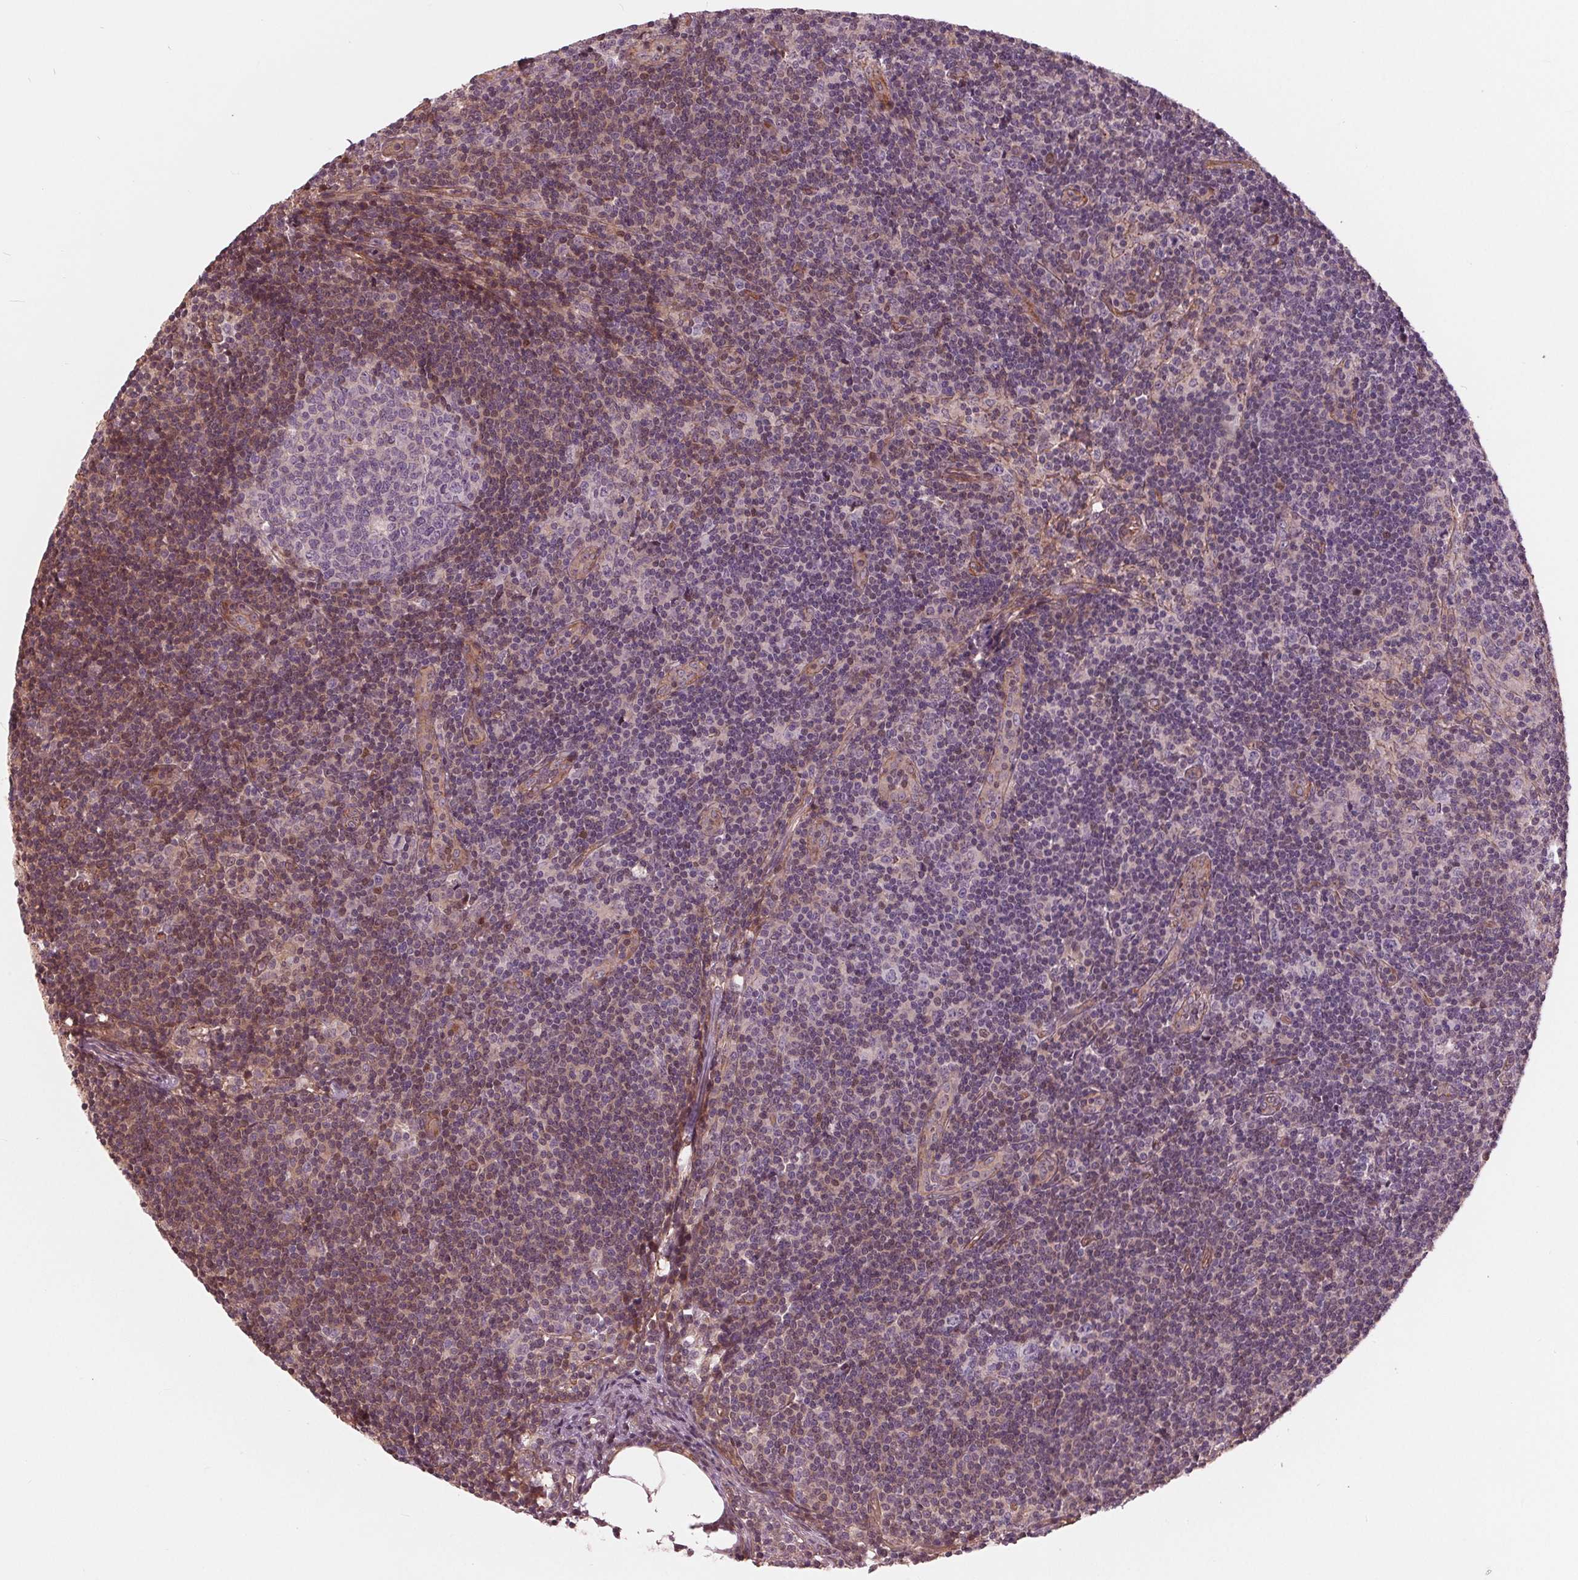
{"staining": {"intensity": "negative", "quantity": "none", "location": "none"}, "tissue": "lymph node", "cell_type": "Germinal center cells", "image_type": "normal", "snomed": [{"axis": "morphology", "description": "Normal tissue, NOS"}, {"axis": "topography", "description": "Lymph node"}], "caption": "Germinal center cells are negative for brown protein staining in normal lymph node. (DAB immunohistochemistry with hematoxylin counter stain).", "gene": "TXNIP", "patient": {"sex": "female", "age": 41}}